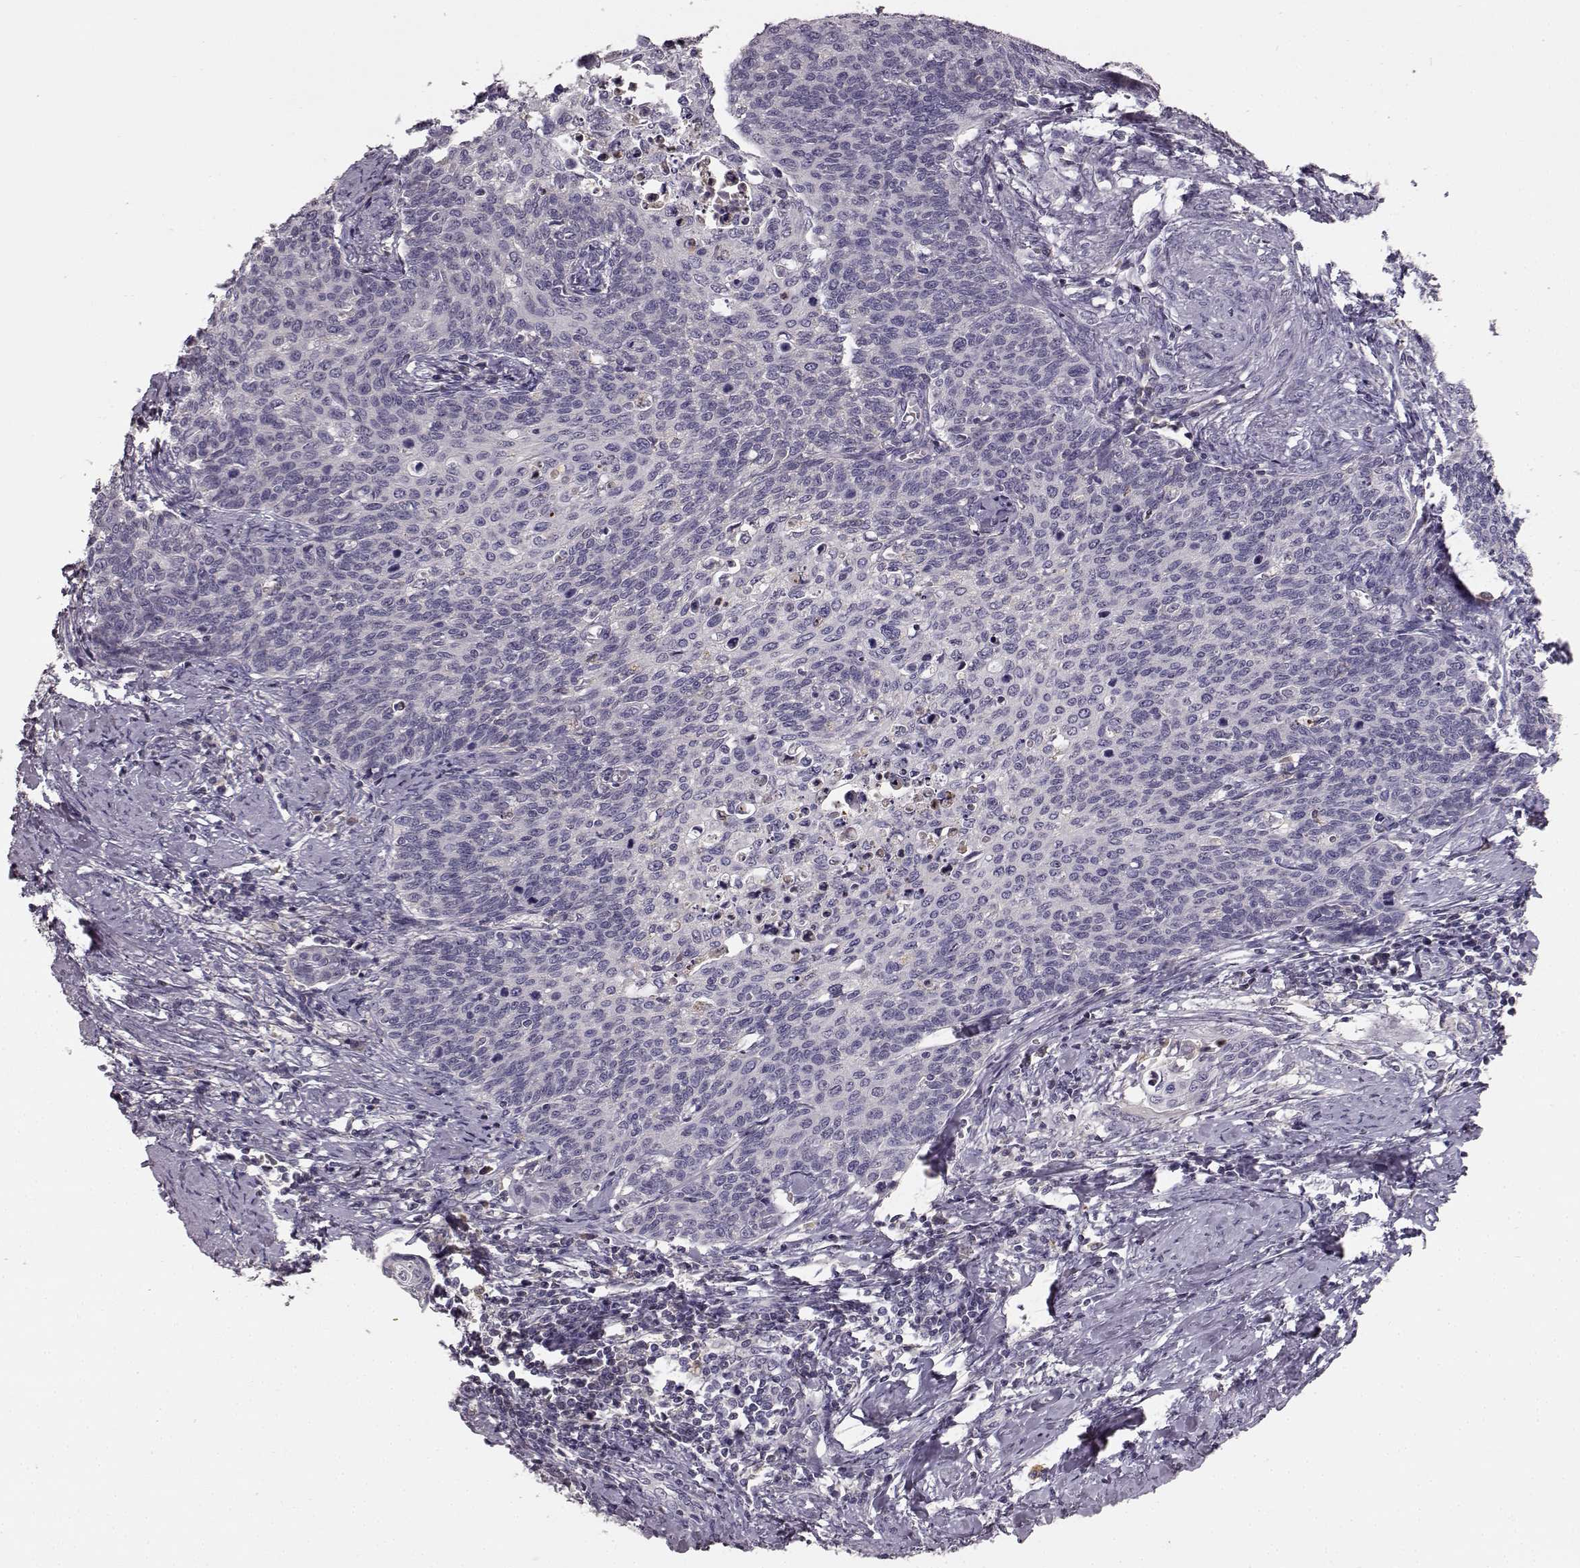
{"staining": {"intensity": "negative", "quantity": "none", "location": "none"}, "tissue": "cervical cancer", "cell_type": "Tumor cells", "image_type": "cancer", "snomed": [{"axis": "morphology", "description": "Normal tissue, NOS"}, {"axis": "morphology", "description": "Squamous cell carcinoma, NOS"}, {"axis": "topography", "description": "Cervix"}], "caption": "High power microscopy photomicrograph of an immunohistochemistry (IHC) micrograph of cervical squamous cell carcinoma, revealing no significant expression in tumor cells.", "gene": "YJEFN3", "patient": {"sex": "female", "age": 39}}